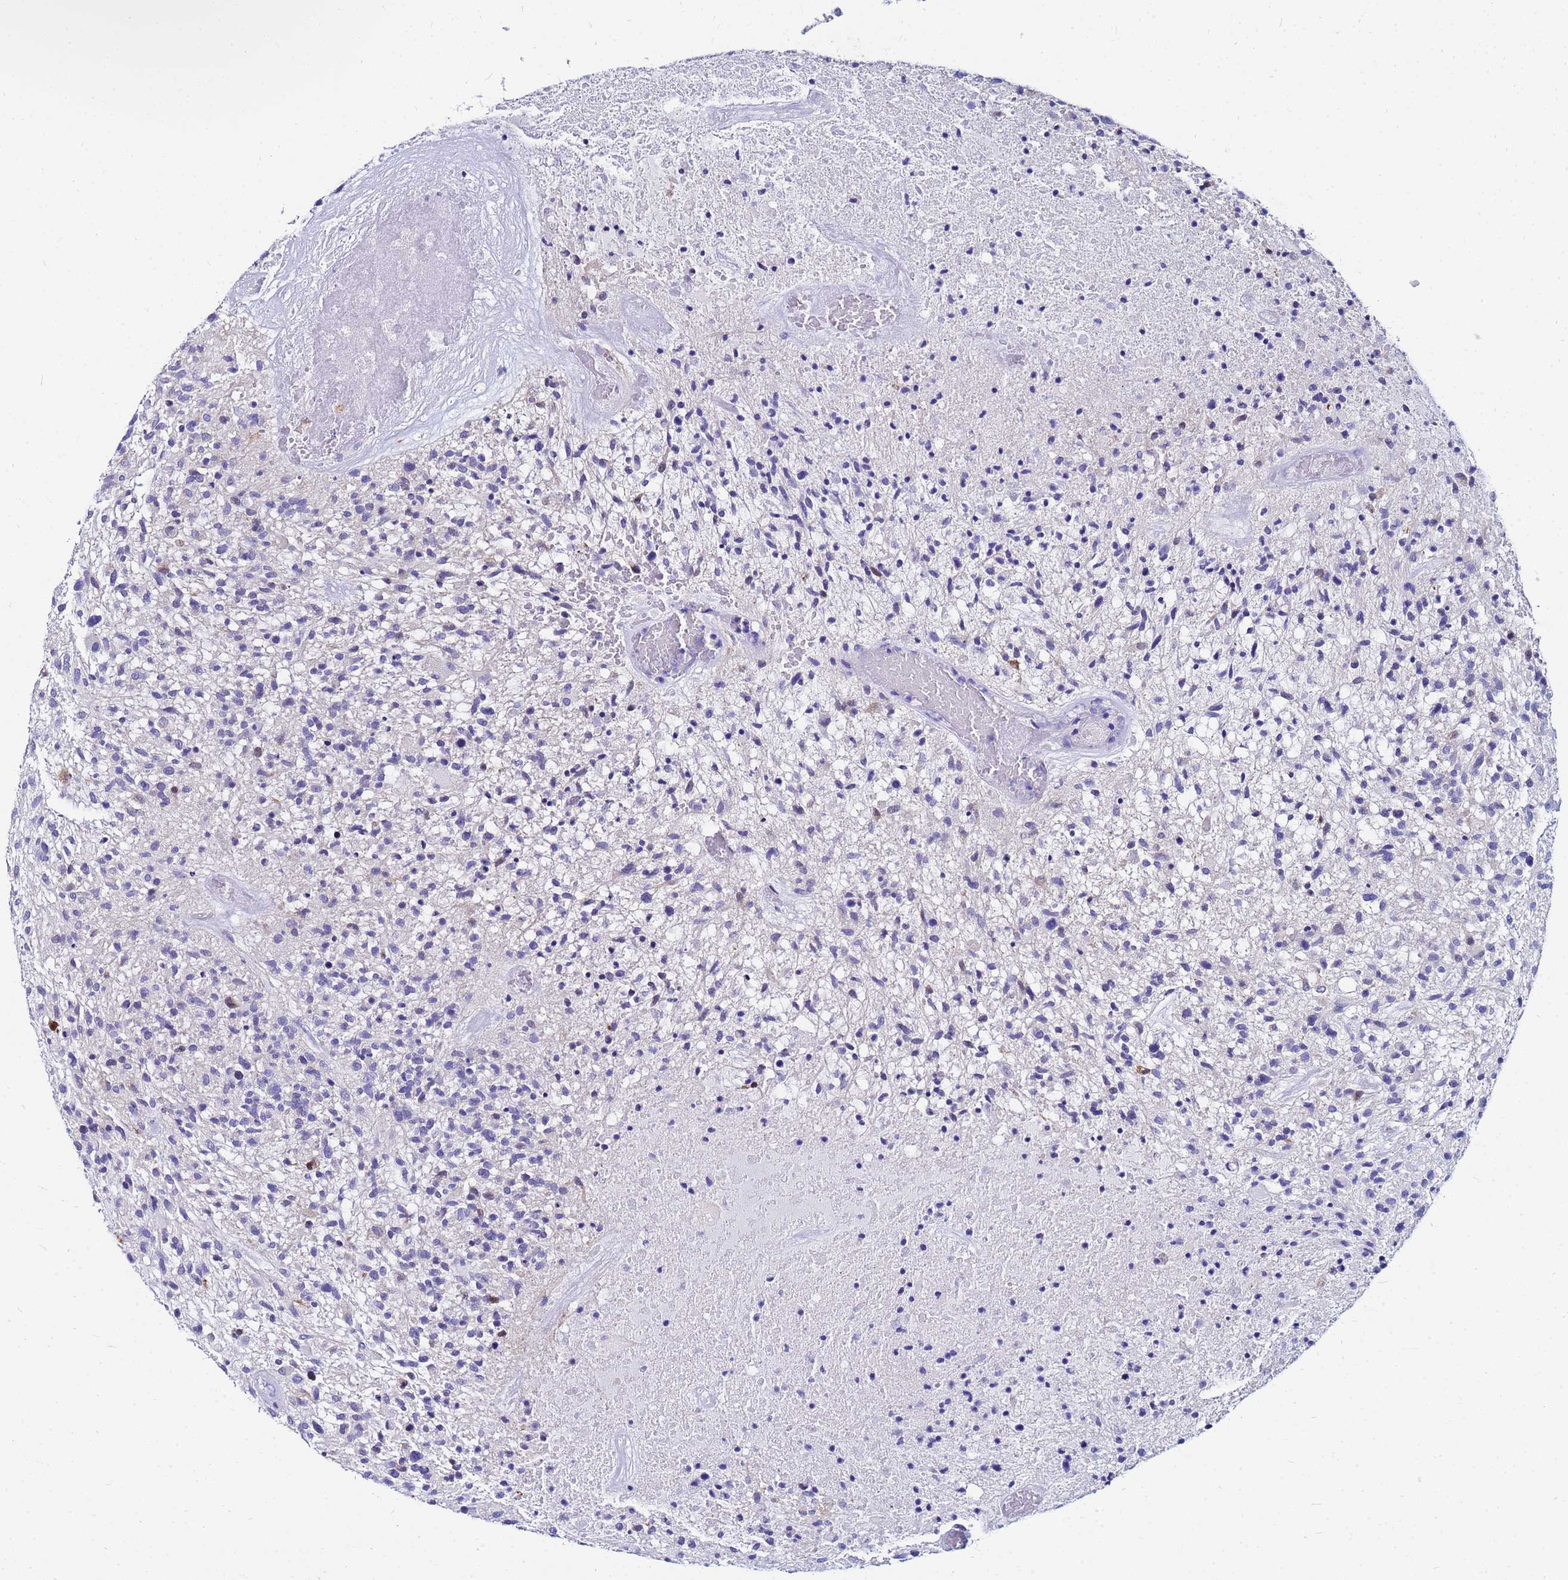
{"staining": {"intensity": "negative", "quantity": "none", "location": "none"}, "tissue": "glioma", "cell_type": "Tumor cells", "image_type": "cancer", "snomed": [{"axis": "morphology", "description": "Glioma, malignant, High grade"}, {"axis": "topography", "description": "Brain"}], "caption": "Immunohistochemistry image of malignant glioma (high-grade) stained for a protein (brown), which shows no expression in tumor cells.", "gene": "PPP1R14C", "patient": {"sex": "male", "age": 47}}